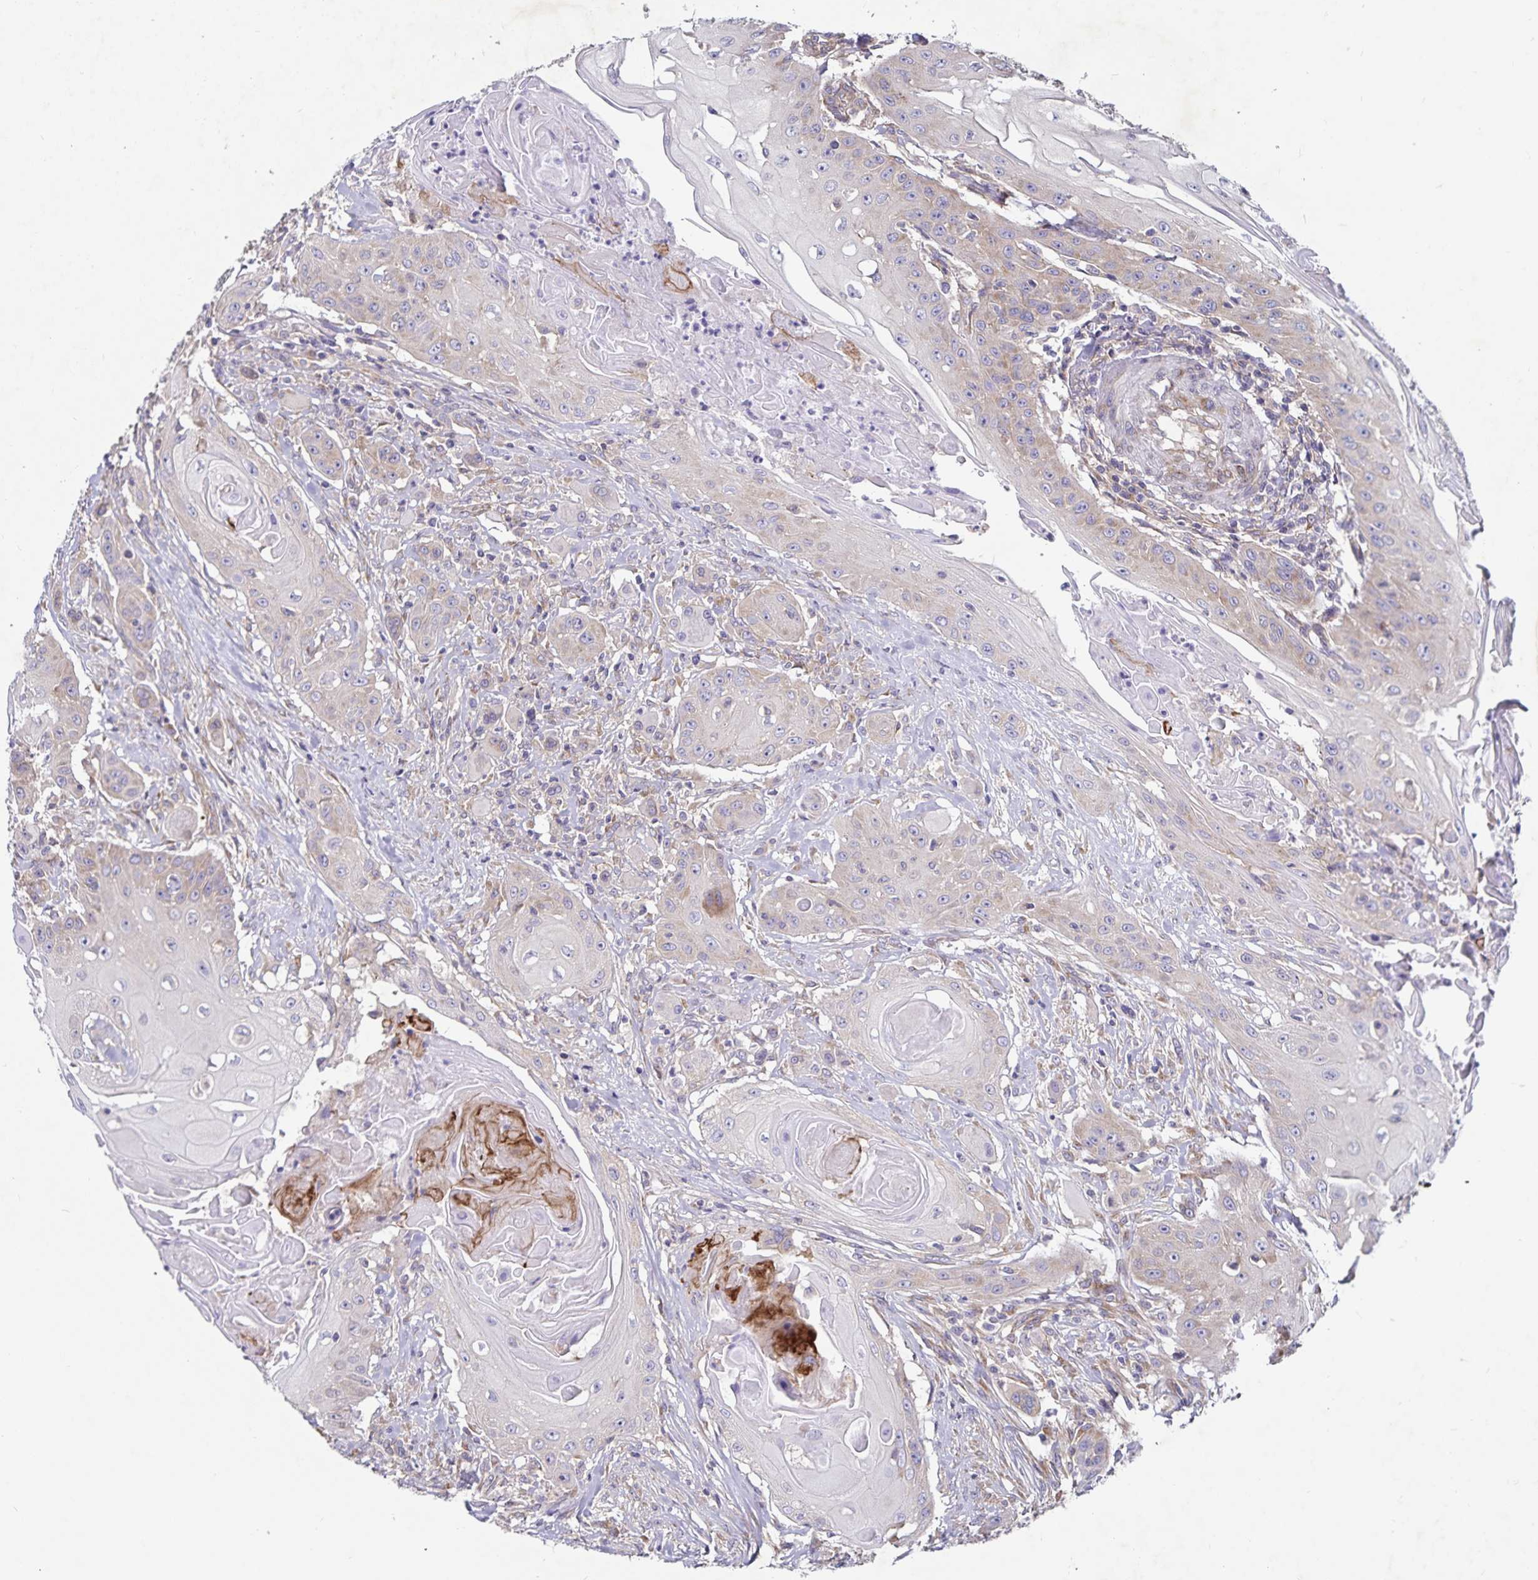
{"staining": {"intensity": "weak", "quantity": "25%-75%", "location": "cytoplasmic/membranous"}, "tissue": "head and neck cancer", "cell_type": "Tumor cells", "image_type": "cancer", "snomed": [{"axis": "morphology", "description": "Squamous cell carcinoma, NOS"}, {"axis": "topography", "description": "Oral tissue"}, {"axis": "topography", "description": "Head-Neck"}, {"axis": "topography", "description": "Neck, NOS"}], "caption": "Head and neck cancer (squamous cell carcinoma) was stained to show a protein in brown. There is low levels of weak cytoplasmic/membranous expression in approximately 25%-75% of tumor cells.", "gene": "FAM120A", "patient": {"sex": "female", "age": 55}}